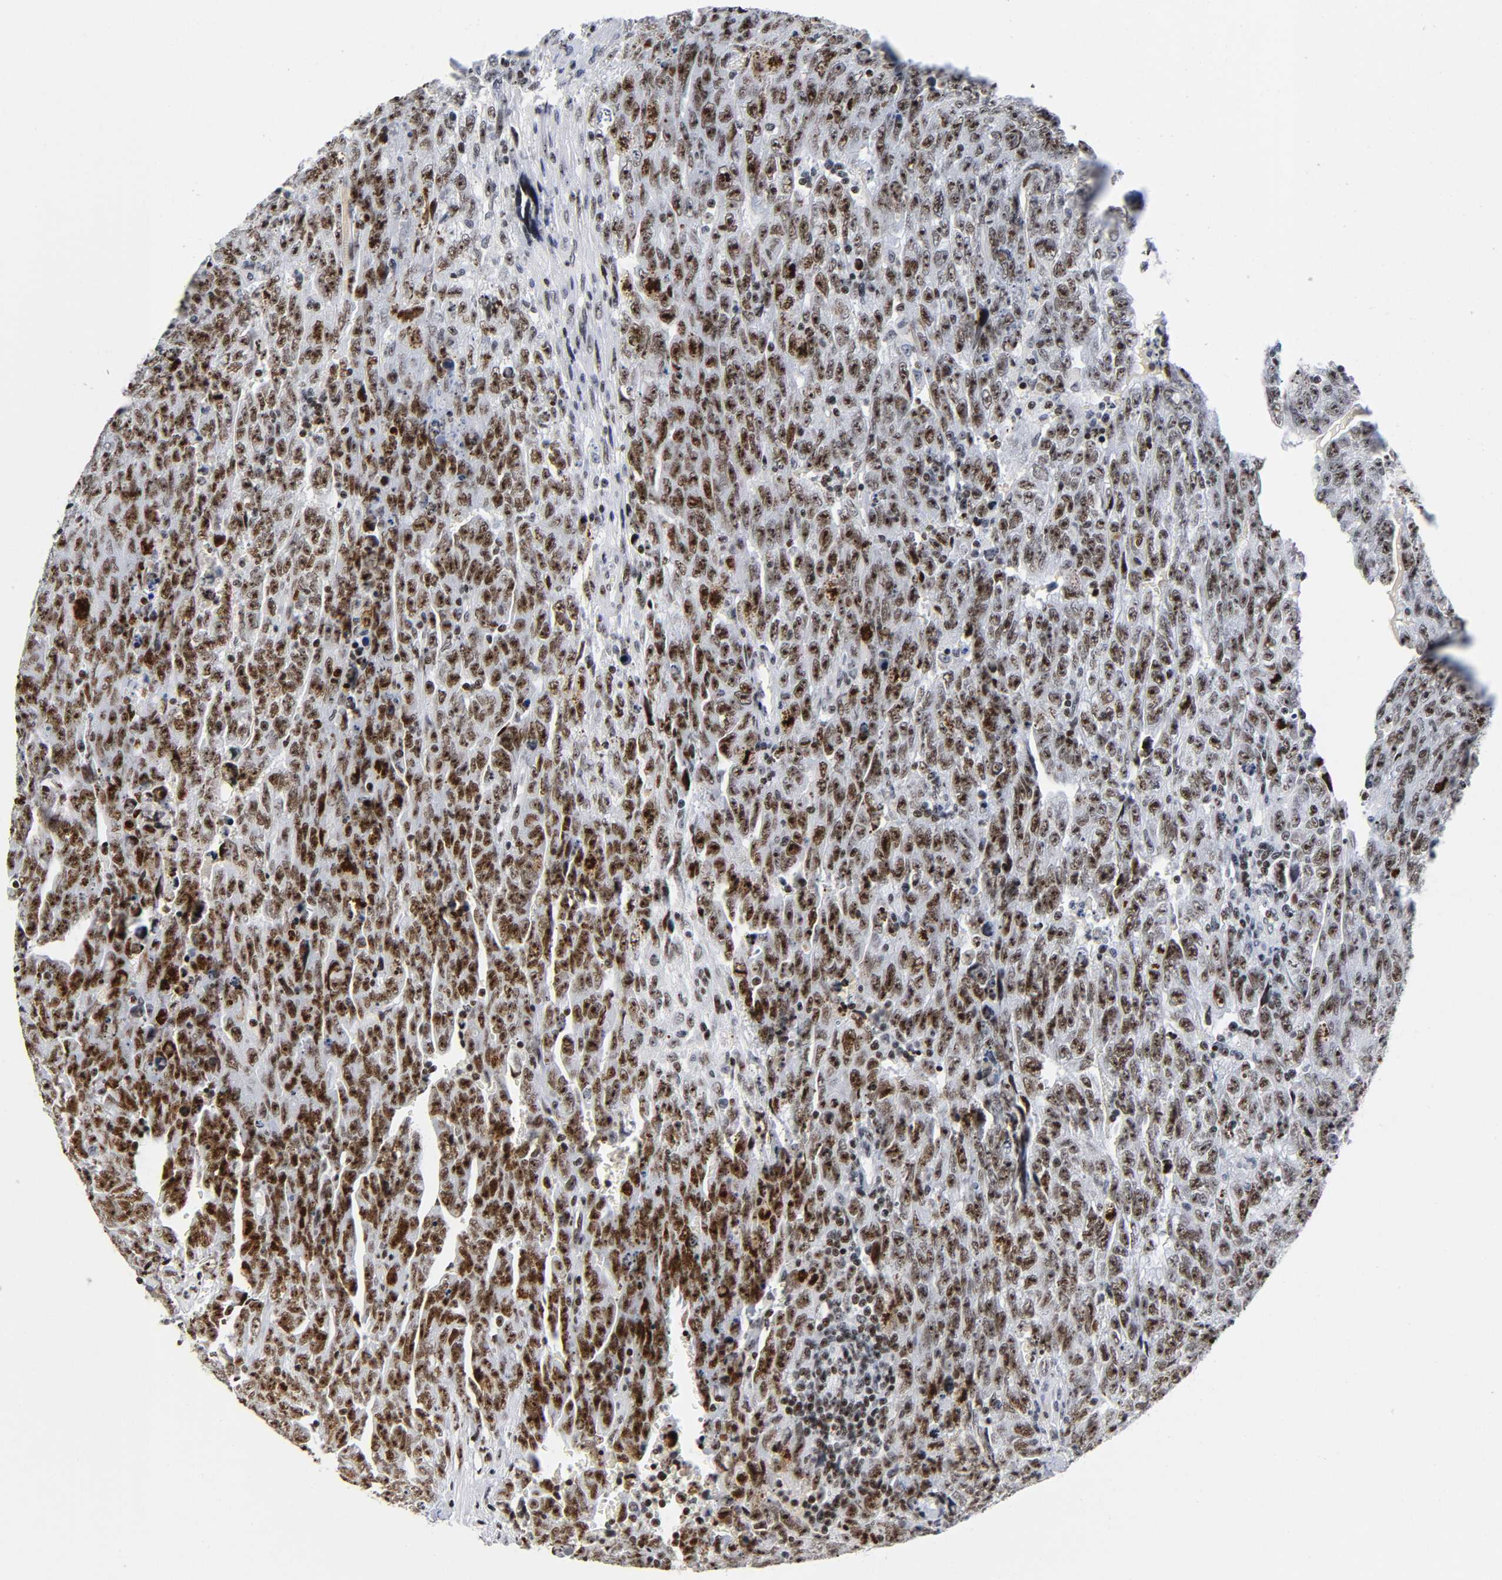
{"staining": {"intensity": "strong", "quantity": ">75%", "location": "nuclear"}, "tissue": "testis cancer", "cell_type": "Tumor cells", "image_type": "cancer", "snomed": [{"axis": "morphology", "description": "Carcinoma, Embryonal, NOS"}, {"axis": "topography", "description": "Testis"}], "caption": "Embryonal carcinoma (testis) stained for a protein (brown) shows strong nuclear positive expression in about >75% of tumor cells.", "gene": "UBTF", "patient": {"sex": "male", "age": 28}}